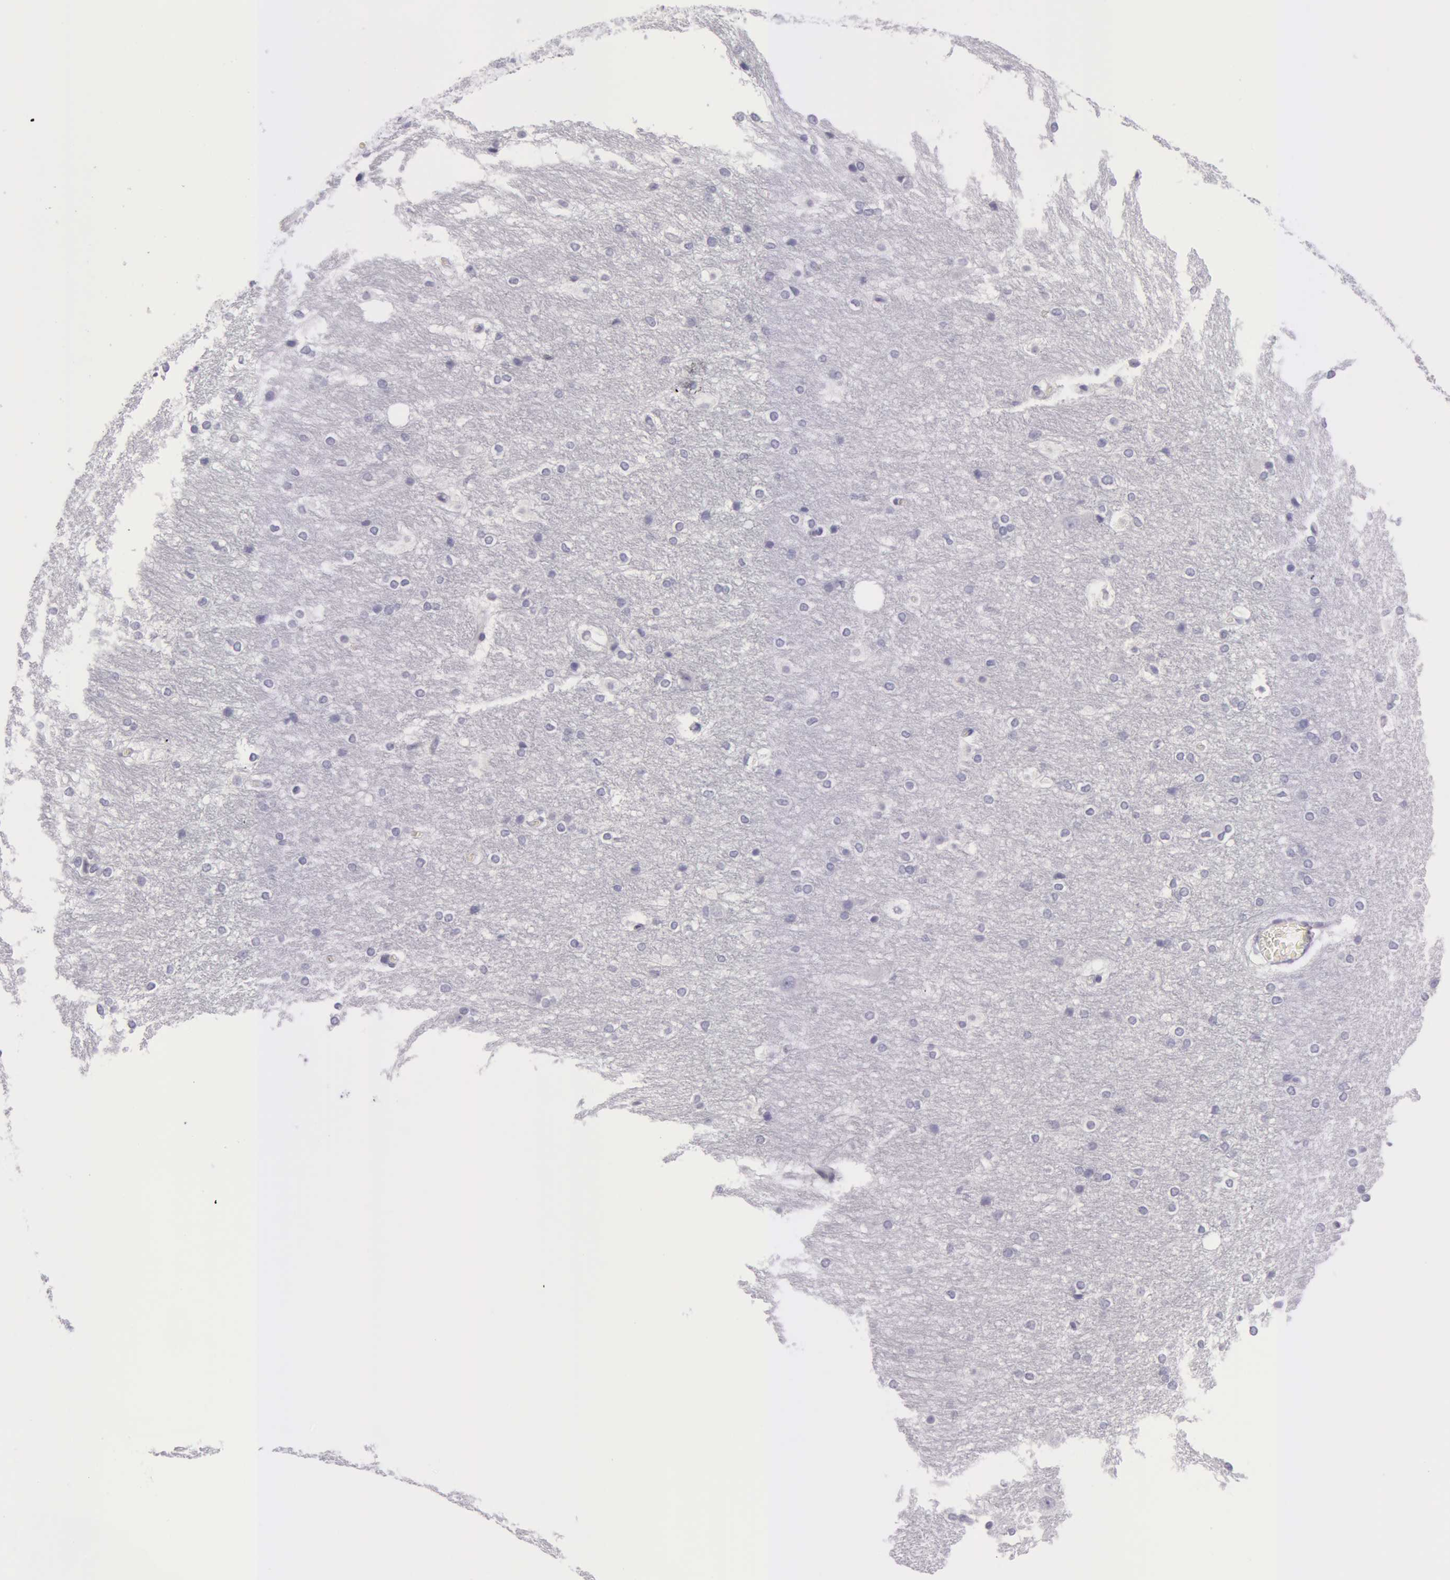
{"staining": {"intensity": "negative", "quantity": "none", "location": "none"}, "tissue": "hippocampus", "cell_type": "Glial cells", "image_type": "normal", "snomed": [{"axis": "morphology", "description": "Normal tissue, NOS"}, {"axis": "topography", "description": "Hippocampus"}], "caption": "Immunohistochemistry histopathology image of benign hippocampus stained for a protein (brown), which demonstrates no expression in glial cells. Brightfield microscopy of immunohistochemistry stained with DAB (3,3'-diaminobenzidine) (brown) and hematoxylin (blue), captured at high magnification.", "gene": "AMACR", "patient": {"sex": "female", "age": 19}}